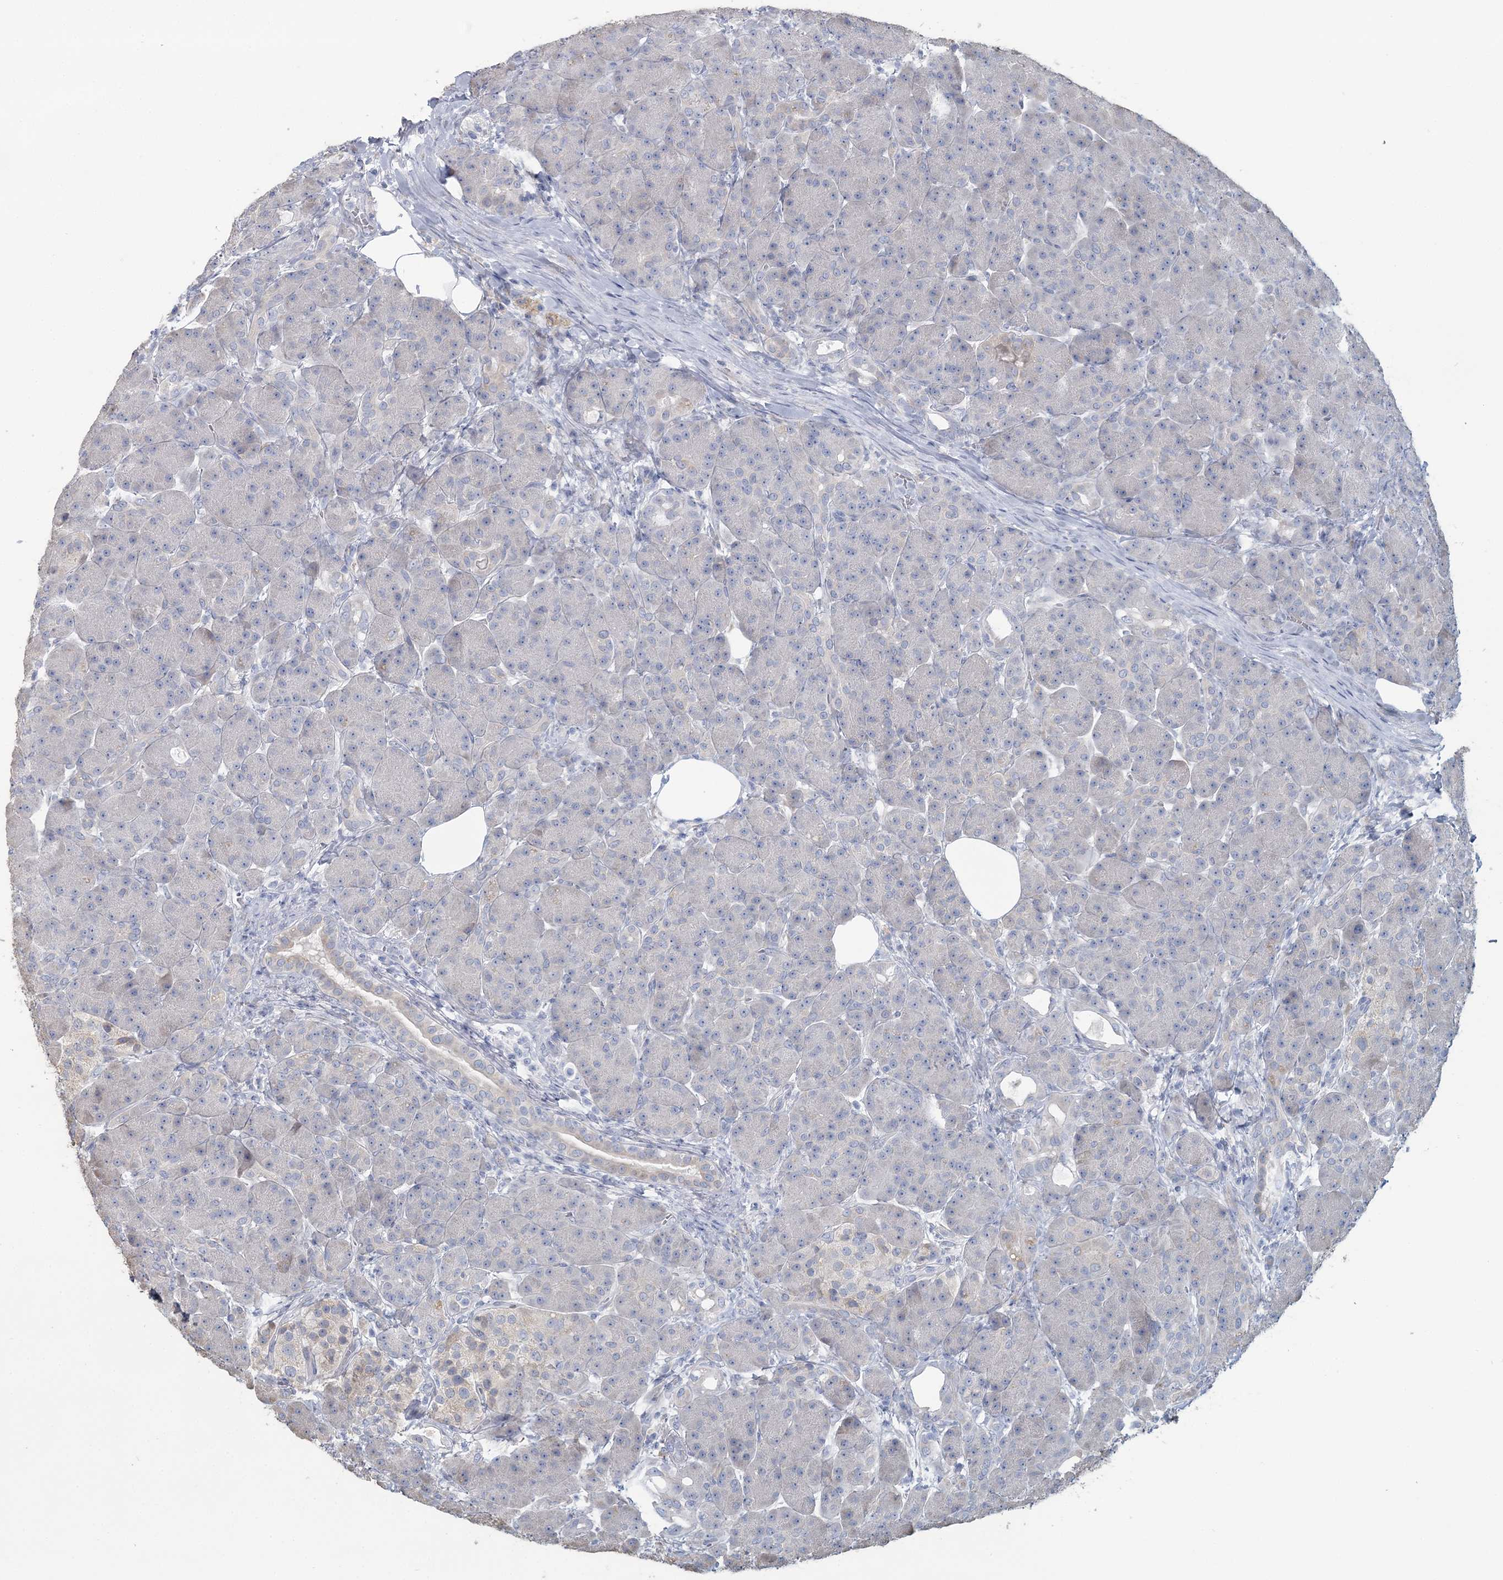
{"staining": {"intensity": "negative", "quantity": "none", "location": "none"}, "tissue": "pancreas", "cell_type": "Exocrine glandular cells", "image_type": "normal", "snomed": [{"axis": "morphology", "description": "Normal tissue, NOS"}, {"axis": "topography", "description": "Pancreas"}], "caption": "DAB (3,3'-diaminobenzidine) immunohistochemical staining of benign pancreas demonstrates no significant positivity in exocrine glandular cells. (DAB (3,3'-diaminobenzidine) immunohistochemistry (IHC), high magnification).", "gene": "CMBL", "patient": {"sex": "male", "age": 63}}